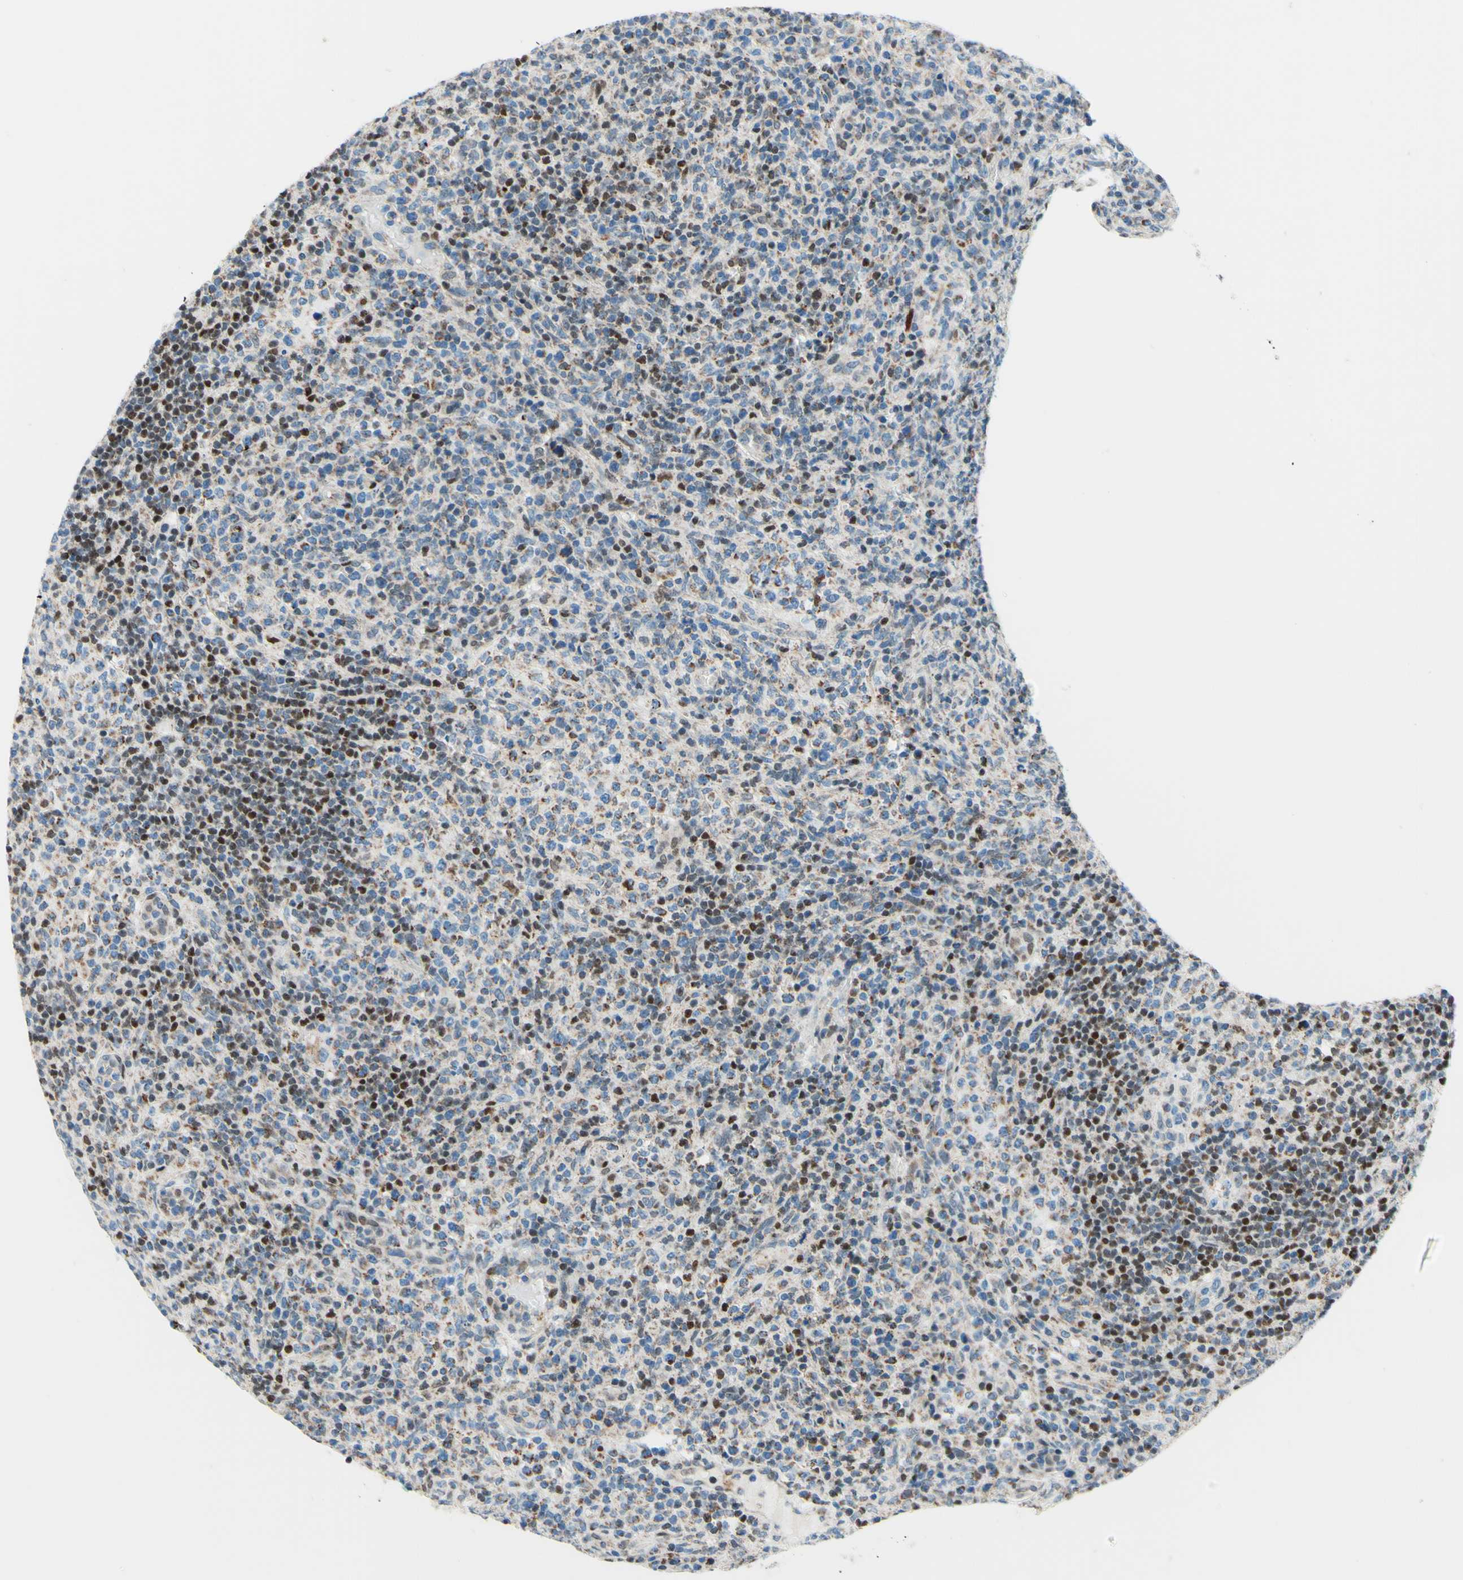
{"staining": {"intensity": "moderate", "quantity": "25%-75%", "location": "cytoplasmic/membranous,nuclear"}, "tissue": "lymphoma", "cell_type": "Tumor cells", "image_type": "cancer", "snomed": [{"axis": "morphology", "description": "Malignant lymphoma, non-Hodgkin's type, High grade"}, {"axis": "topography", "description": "Lymph node"}], "caption": "A brown stain shows moderate cytoplasmic/membranous and nuclear staining of a protein in human malignant lymphoma, non-Hodgkin's type (high-grade) tumor cells.", "gene": "CBX7", "patient": {"sex": "female", "age": 76}}